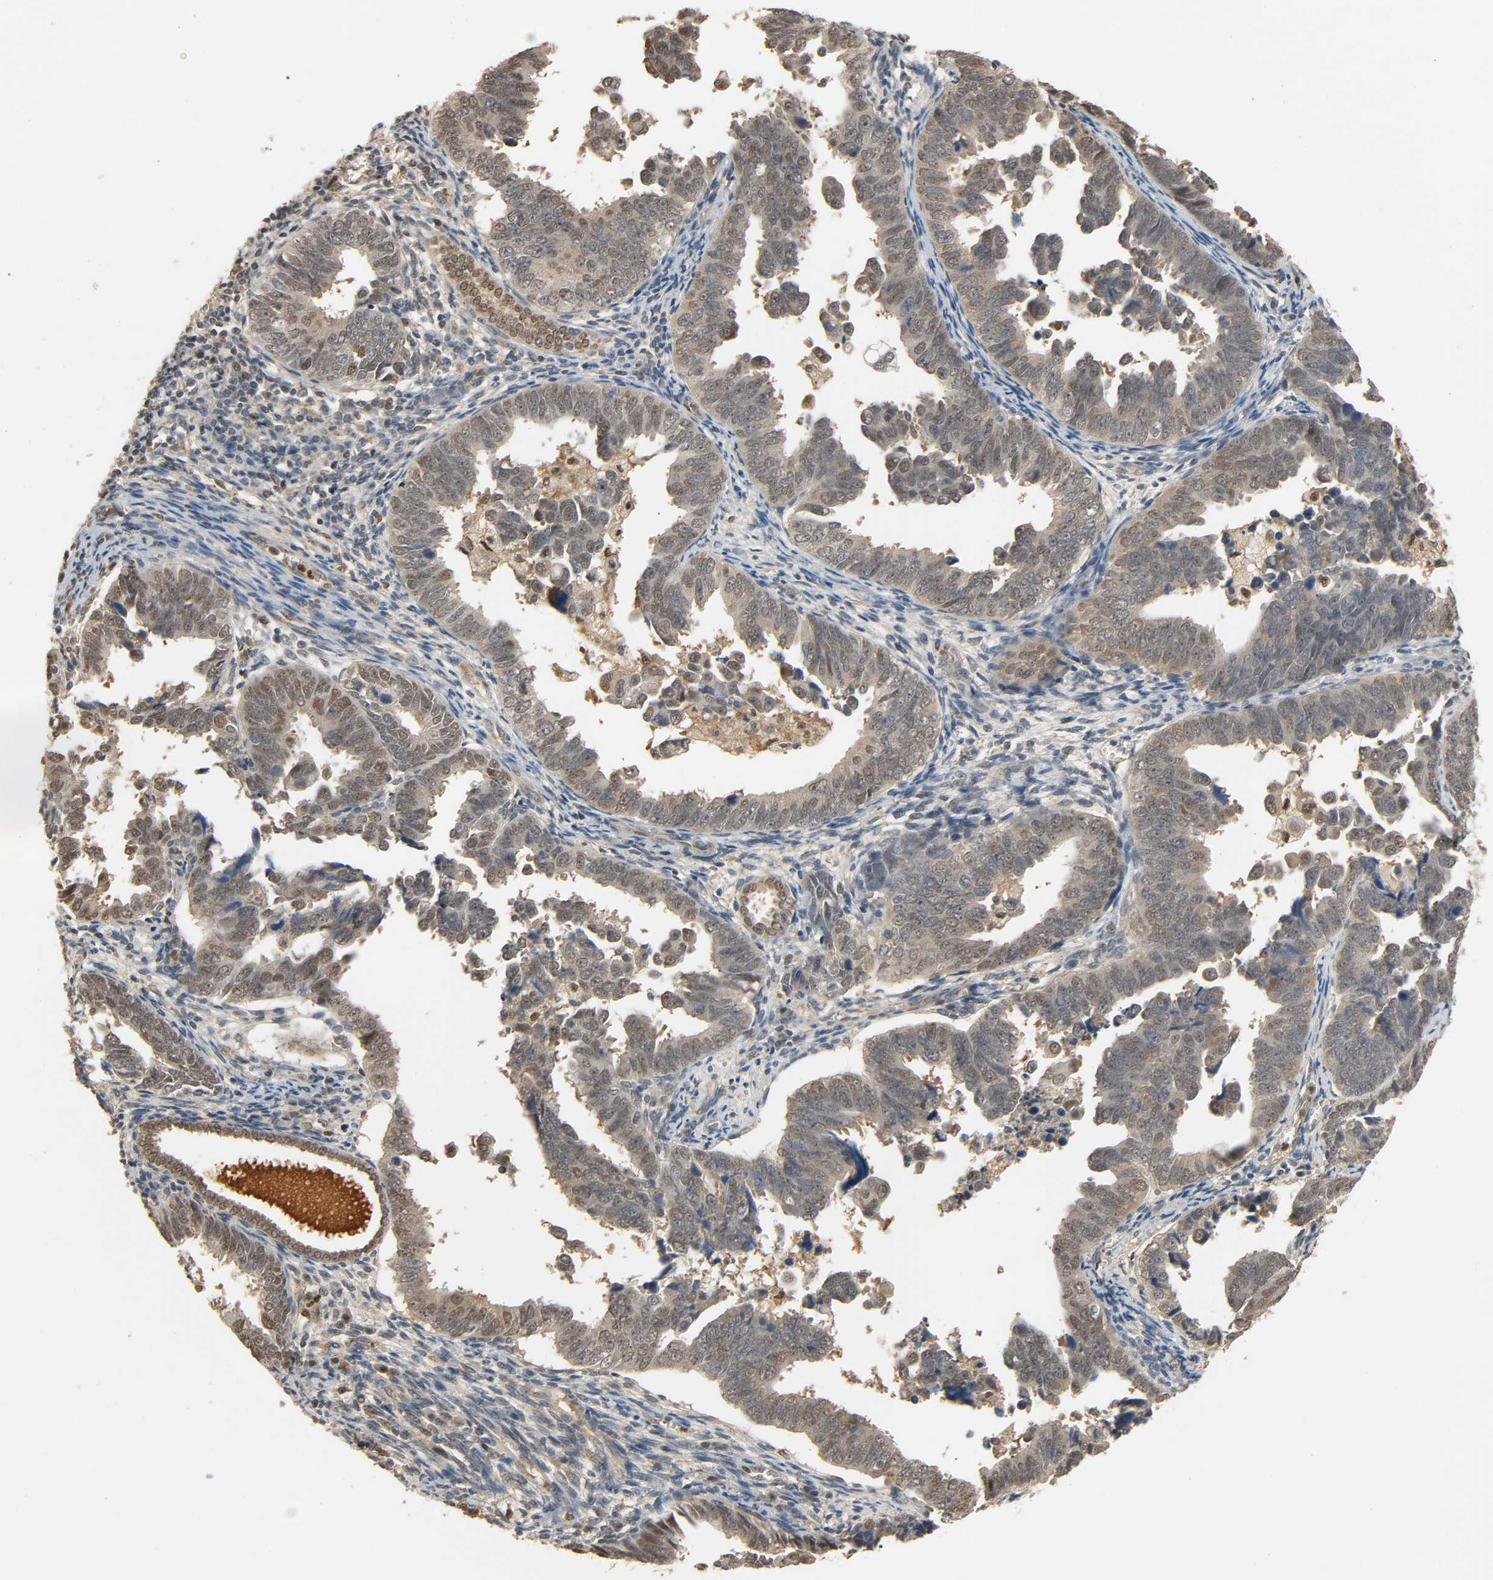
{"staining": {"intensity": "weak", "quantity": ">75%", "location": "cytoplasmic/membranous"}, "tissue": "endometrial cancer", "cell_type": "Tumor cells", "image_type": "cancer", "snomed": [{"axis": "morphology", "description": "Adenocarcinoma, NOS"}, {"axis": "topography", "description": "Endometrium"}], "caption": "Protein staining of endometrial adenocarcinoma tissue exhibits weak cytoplasmic/membranous positivity in approximately >75% of tumor cells.", "gene": "ZFPM2", "patient": {"sex": "female", "age": 75}}